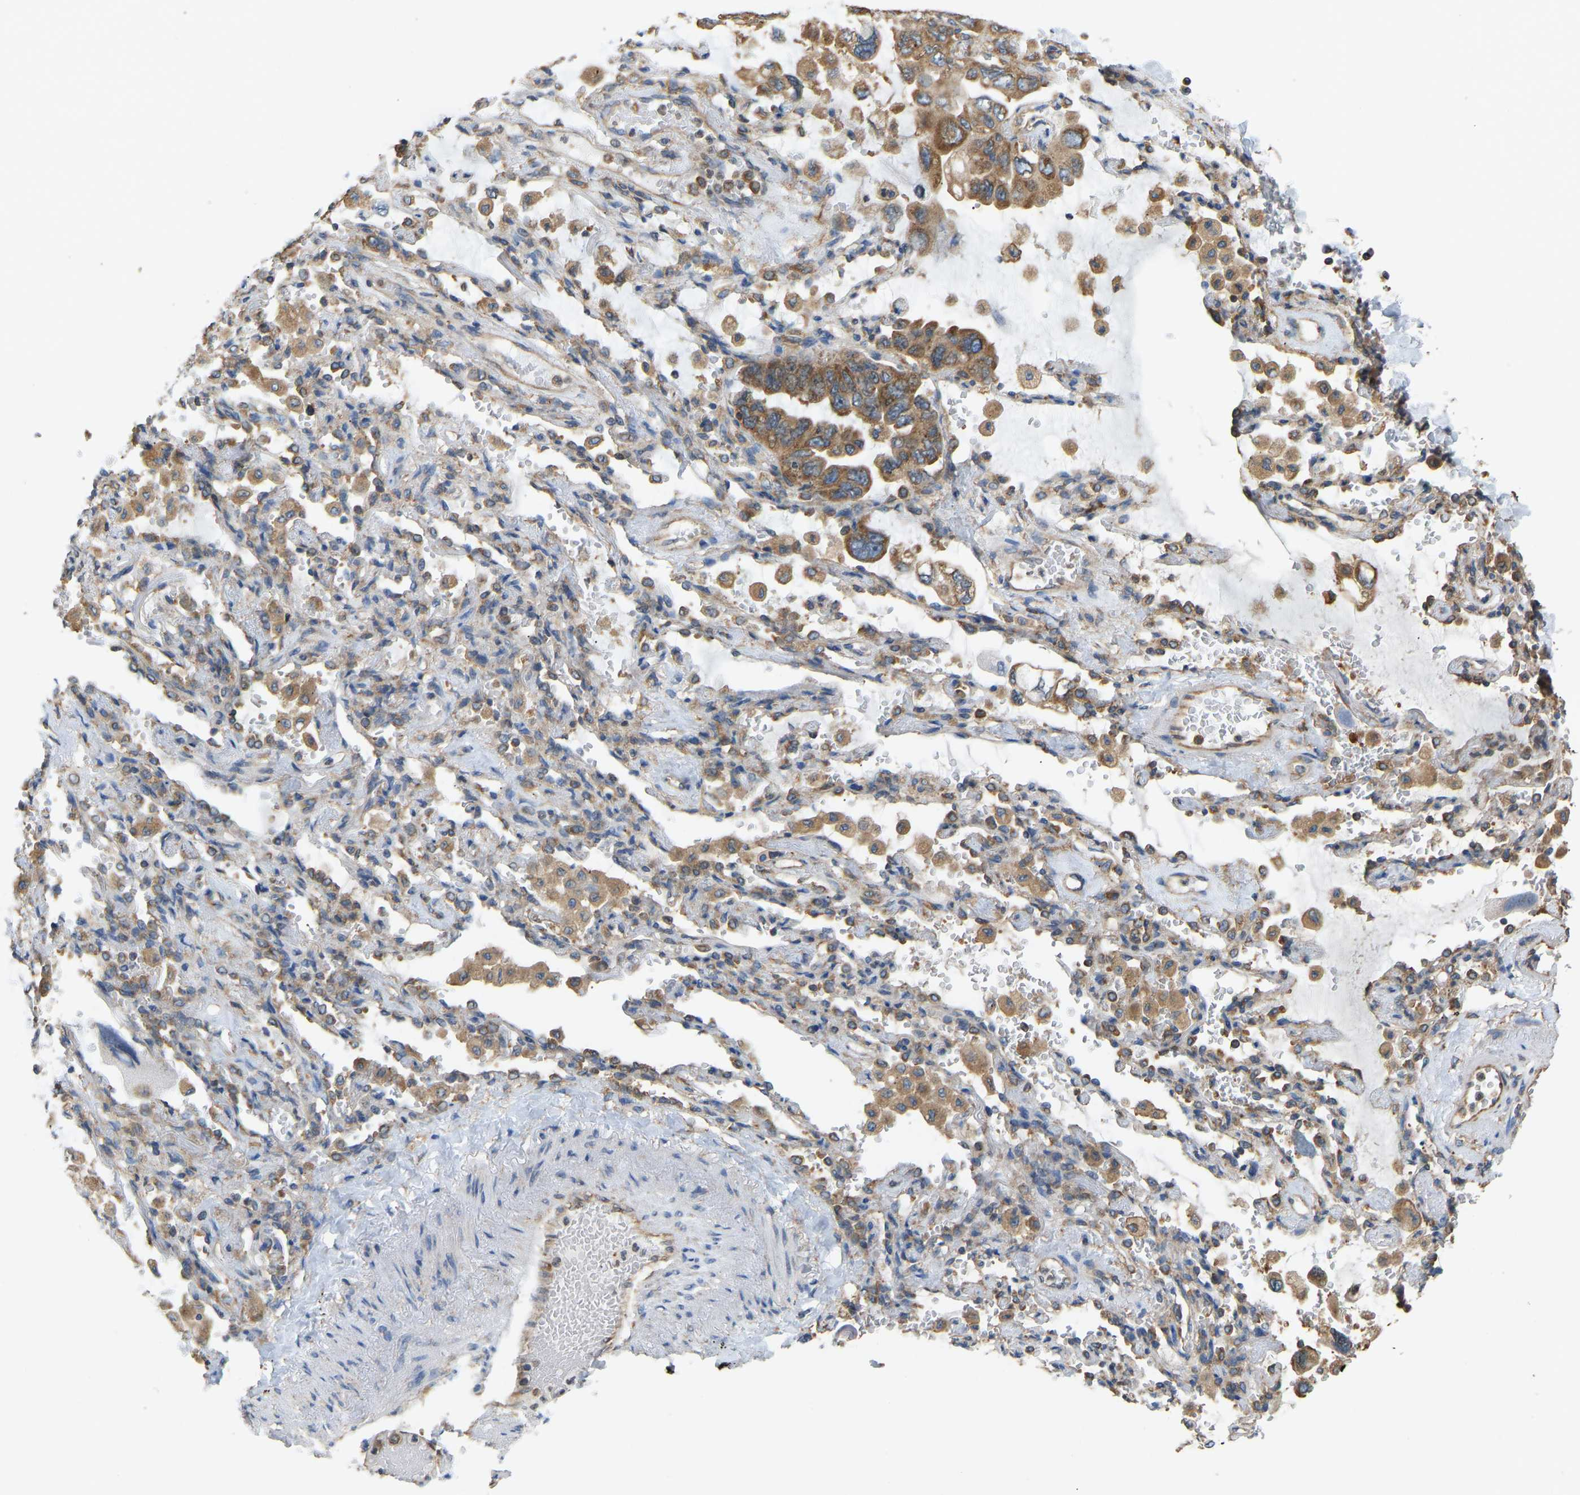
{"staining": {"intensity": "moderate", "quantity": ">75%", "location": "cytoplasmic/membranous"}, "tissue": "lung cancer", "cell_type": "Tumor cells", "image_type": "cancer", "snomed": [{"axis": "morphology", "description": "Squamous cell carcinoma, NOS"}, {"axis": "topography", "description": "Lung"}], "caption": "Immunohistochemical staining of lung cancer displays moderate cytoplasmic/membranous protein positivity in approximately >75% of tumor cells.", "gene": "RPS6KB2", "patient": {"sex": "female", "age": 73}}